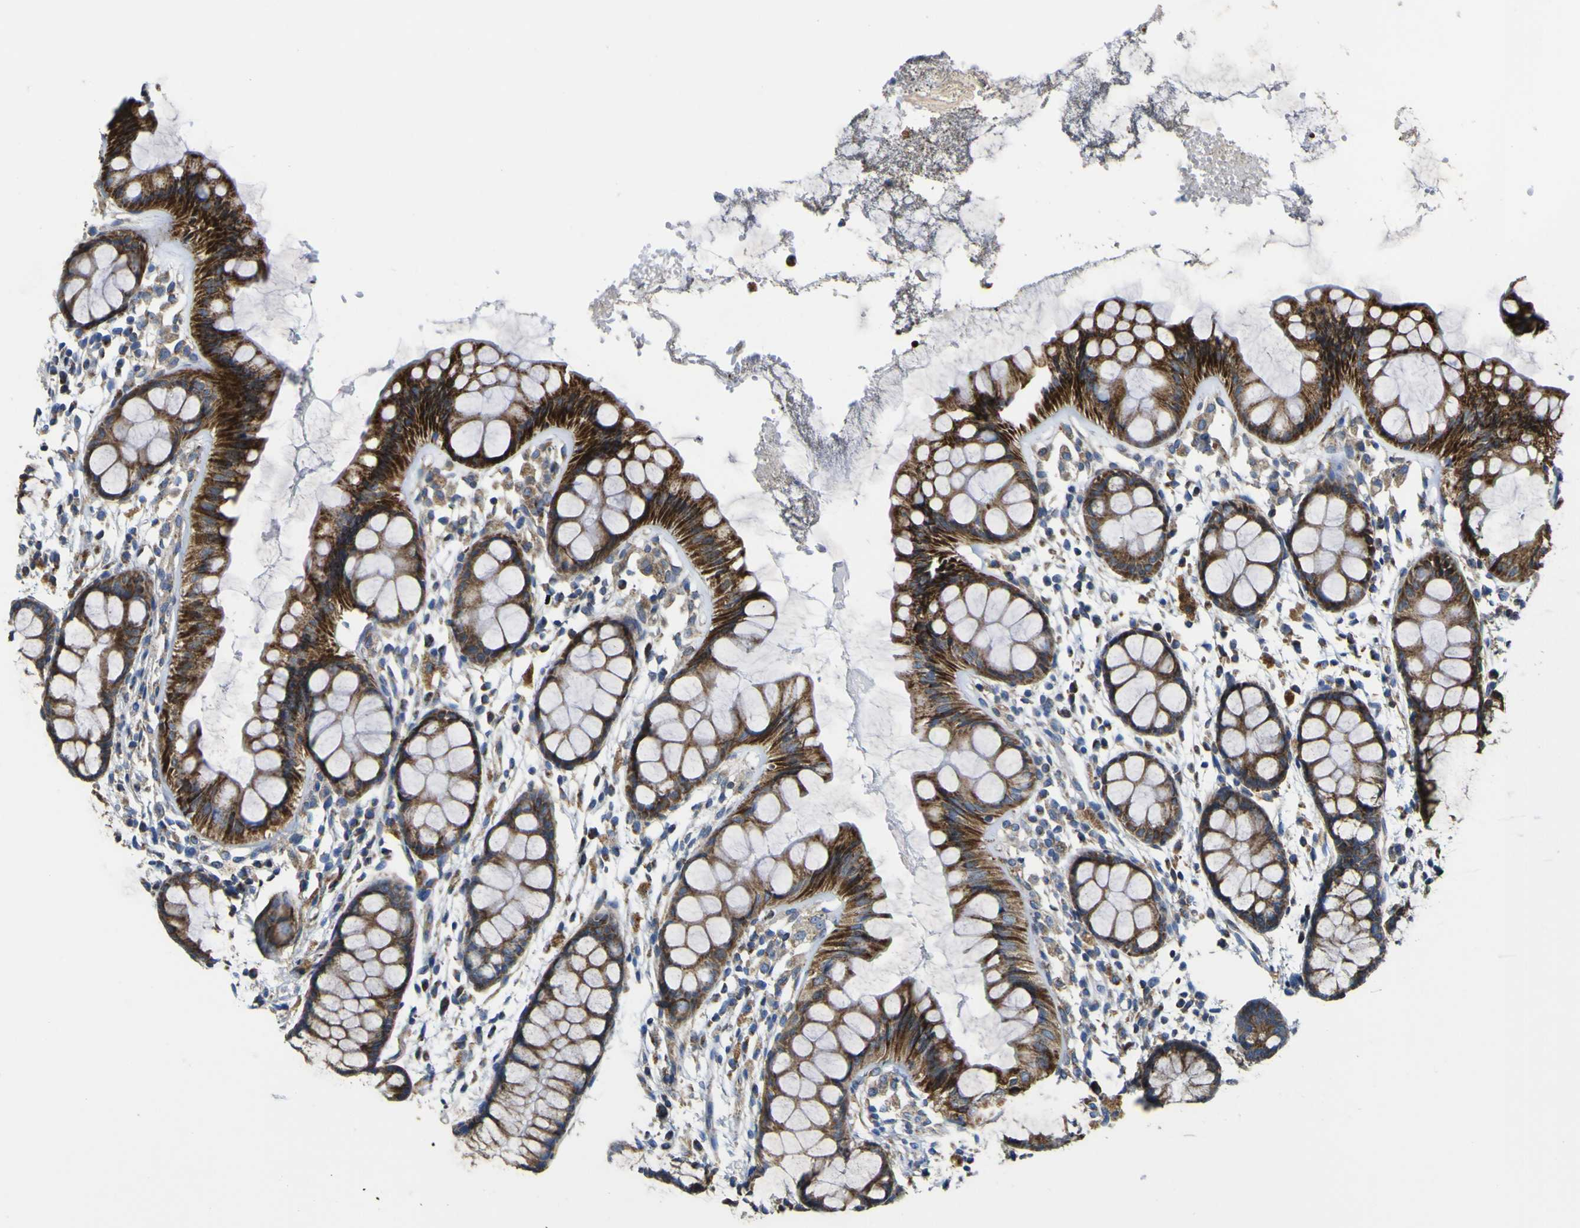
{"staining": {"intensity": "strong", "quantity": ">75%", "location": "cytoplasmic/membranous"}, "tissue": "rectum", "cell_type": "Glandular cells", "image_type": "normal", "snomed": [{"axis": "morphology", "description": "Normal tissue, NOS"}, {"axis": "topography", "description": "Rectum"}], "caption": "Unremarkable rectum shows strong cytoplasmic/membranous staining in approximately >75% of glandular cells.", "gene": "ALDH18A1", "patient": {"sex": "female", "age": 66}}